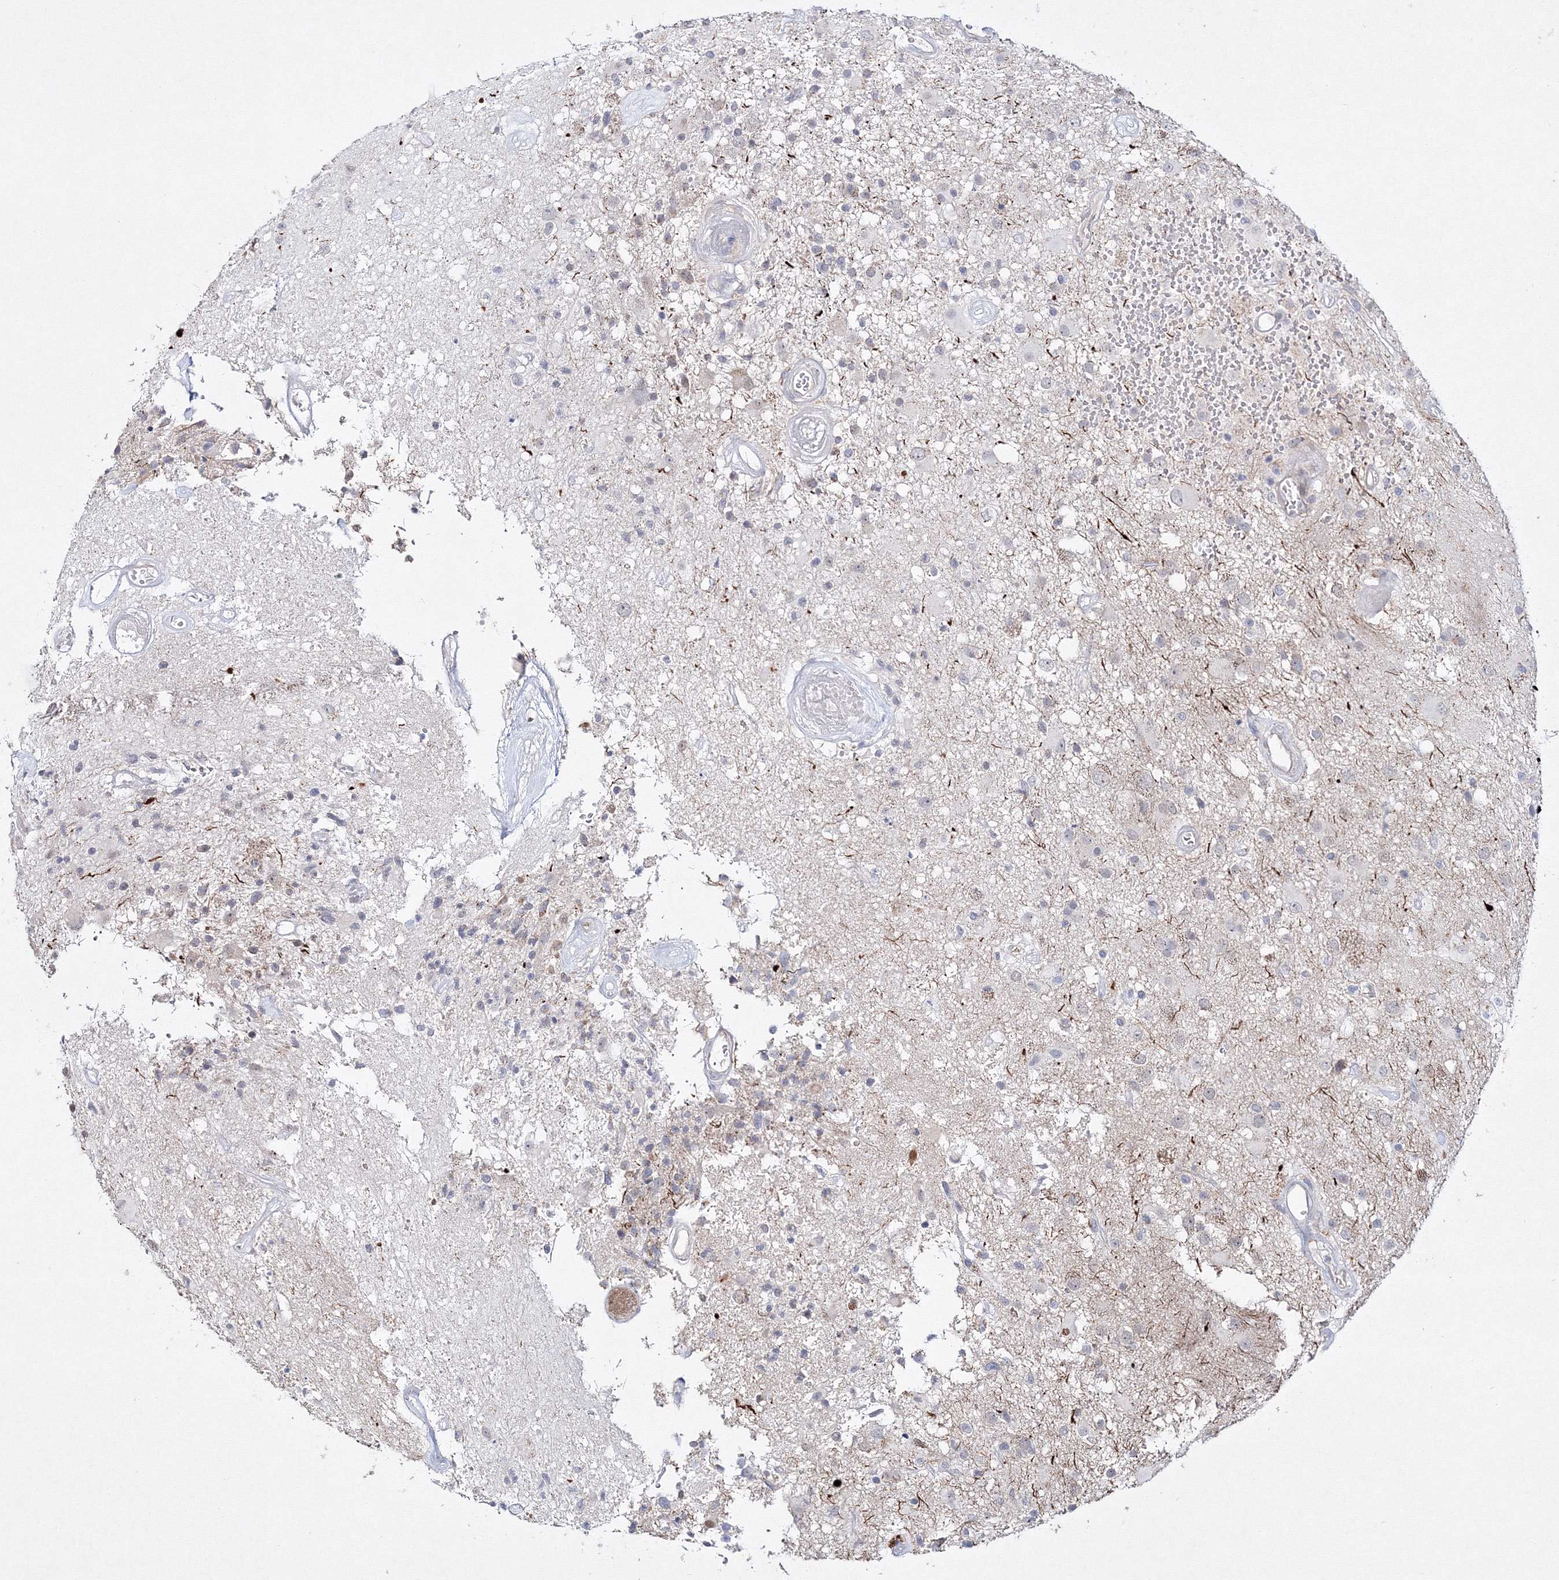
{"staining": {"intensity": "negative", "quantity": "none", "location": "none"}, "tissue": "glioma", "cell_type": "Tumor cells", "image_type": "cancer", "snomed": [{"axis": "morphology", "description": "Glioma, malignant, High grade"}, {"axis": "morphology", "description": "Glioblastoma, NOS"}, {"axis": "topography", "description": "Brain"}], "caption": "The micrograph reveals no significant staining in tumor cells of glioma.", "gene": "NEU4", "patient": {"sex": "male", "age": 60}}